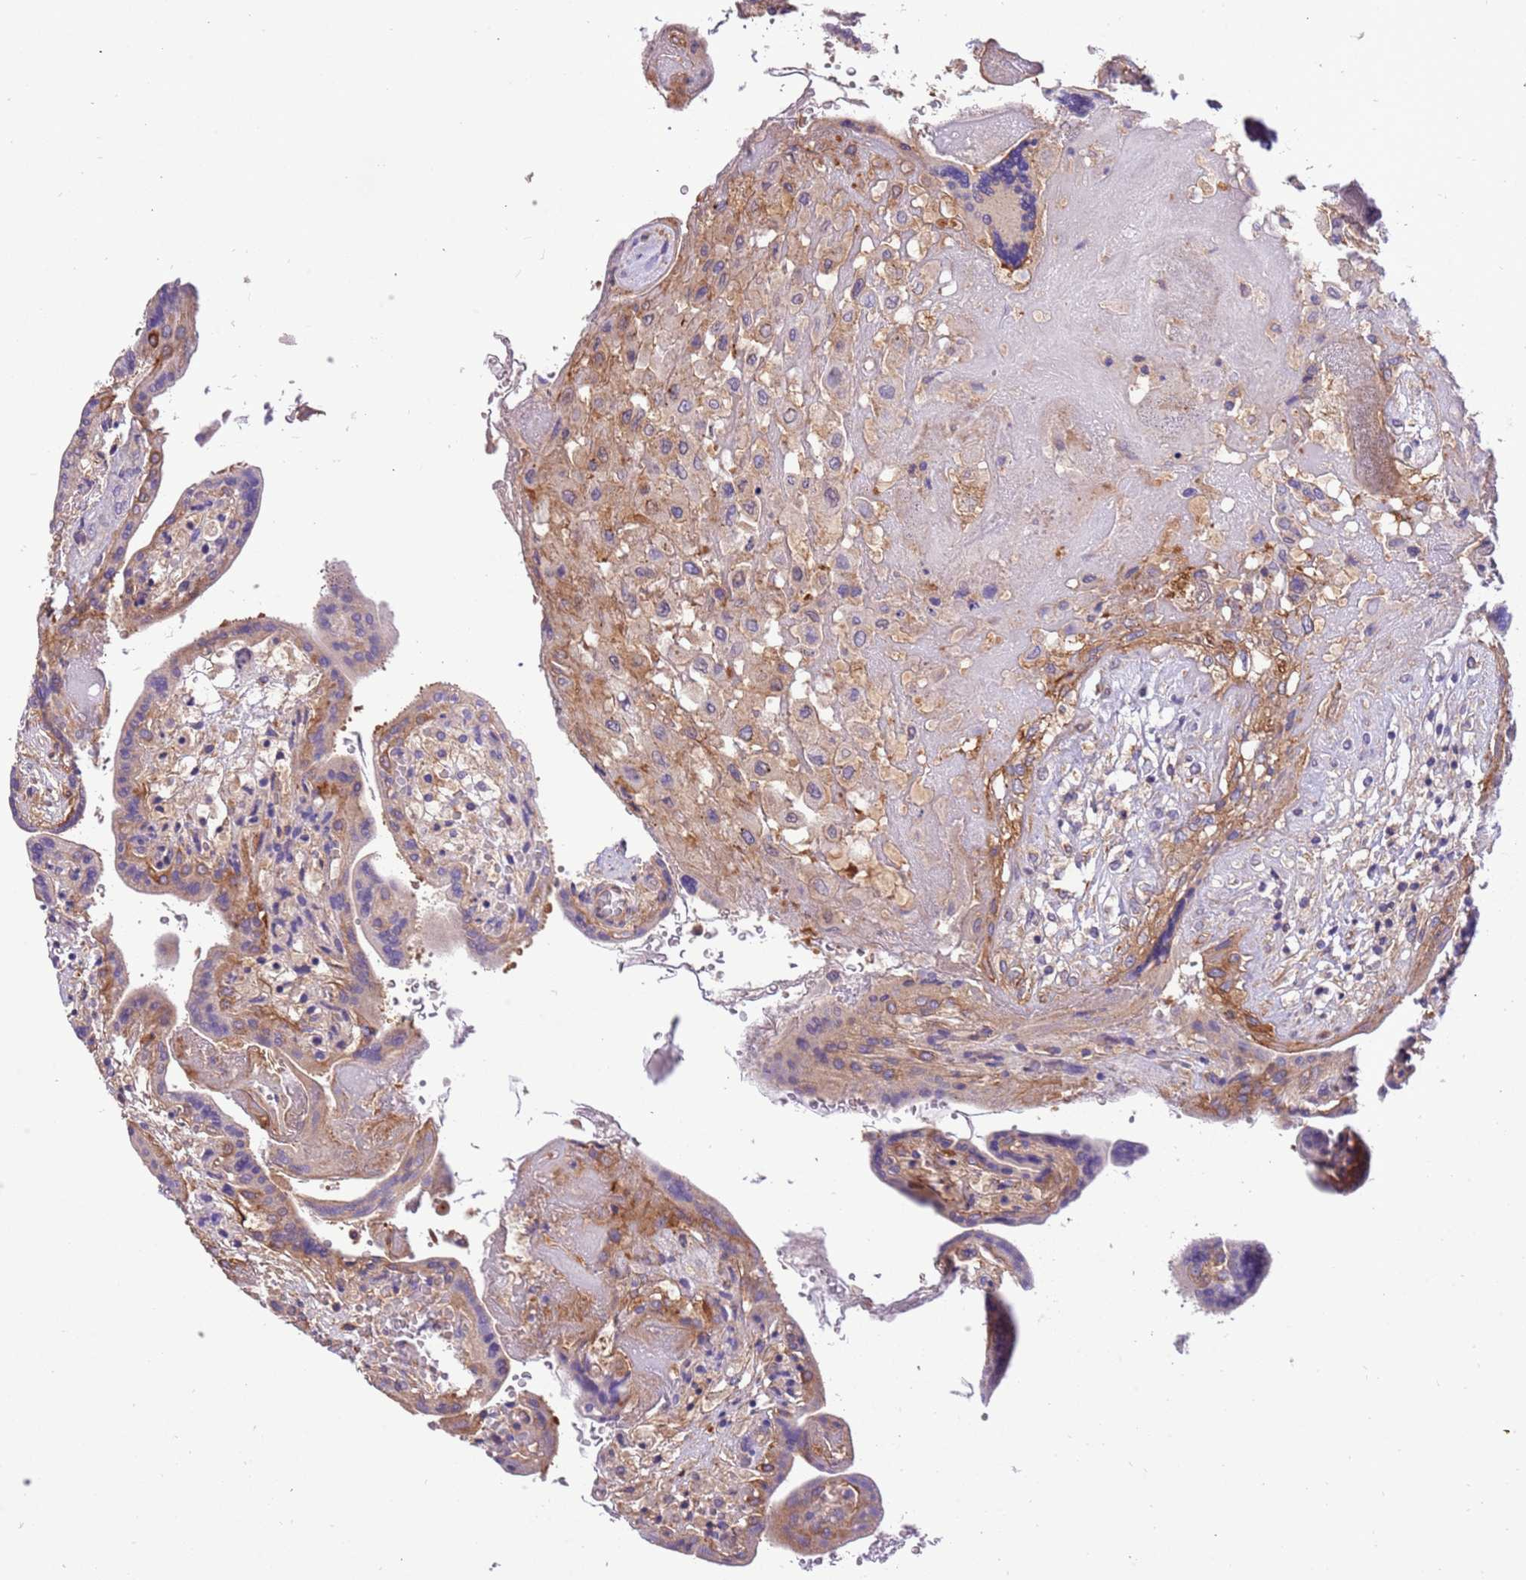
{"staining": {"intensity": "weak", "quantity": ">75%", "location": "cytoplasmic/membranous"}, "tissue": "placenta", "cell_type": "Decidual cells", "image_type": "normal", "snomed": [{"axis": "morphology", "description": "Normal tissue, NOS"}, {"axis": "topography", "description": "Placenta"}], "caption": "A brown stain labels weak cytoplasmic/membranous positivity of a protein in decidual cells of benign human placenta. (Brightfield microscopy of DAB IHC at high magnification).", "gene": "NAALADL1", "patient": {"sex": "female", "age": 37}}